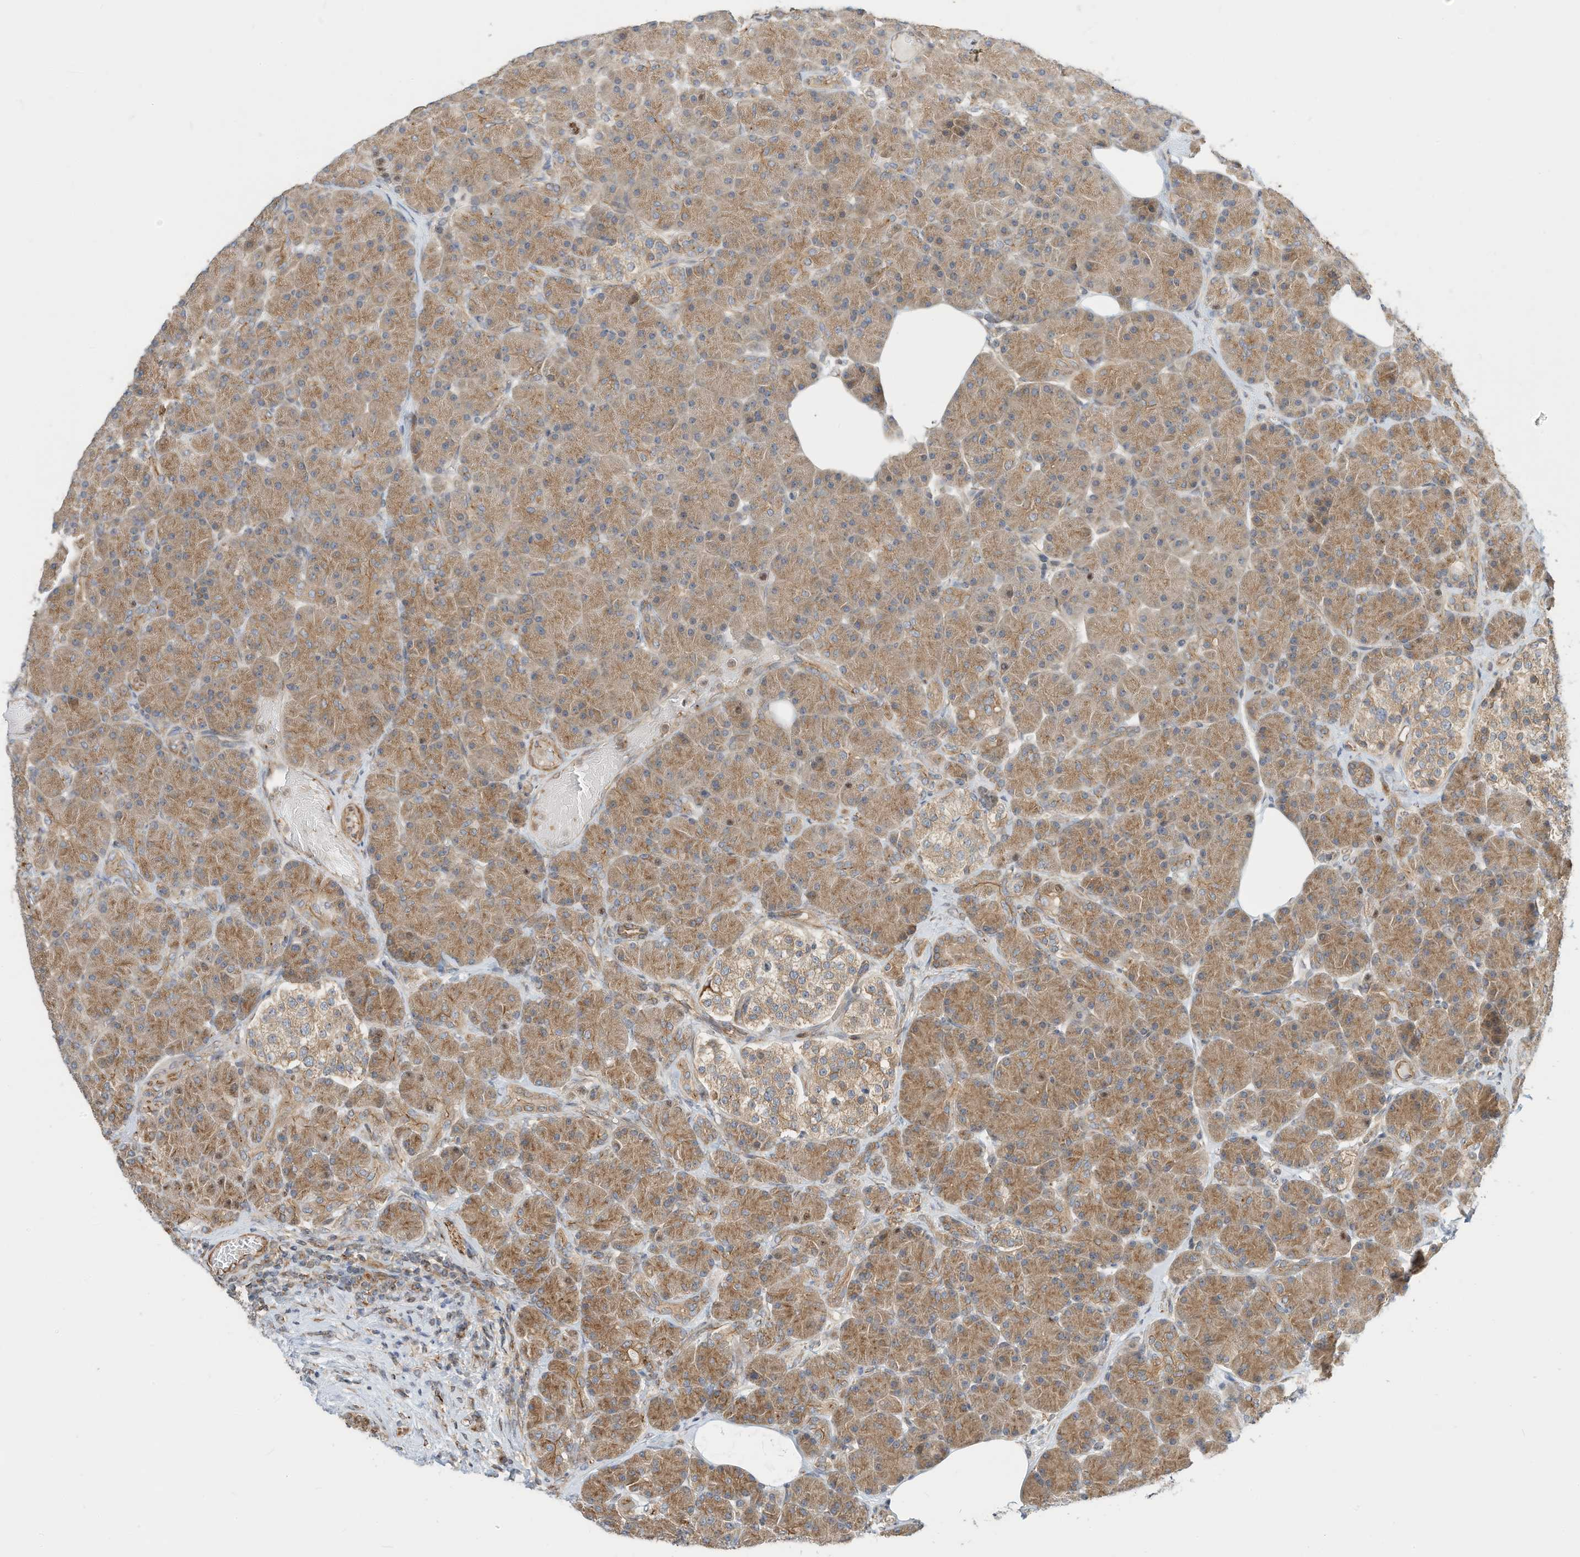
{"staining": {"intensity": "moderate", "quantity": ">75%", "location": "cytoplasmic/membranous"}, "tissue": "pancreas", "cell_type": "Exocrine glandular cells", "image_type": "normal", "snomed": [{"axis": "morphology", "description": "Normal tissue, NOS"}, {"axis": "topography", "description": "Pancreas"}], "caption": "High-magnification brightfield microscopy of normal pancreas stained with DAB (3,3'-diaminobenzidine) (brown) and counterstained with hematoxylin (blue). exocrine glandular cells exhibit moderate cytoplasmic/membranous staining is appreciated in about>75% of cells. (DAB (3,3'-diaminobenzidine) = brown stain, brightfield microscopy at high magnification).", "gene": "OFD1", "patient": {"sex": "female", "age": 43}}